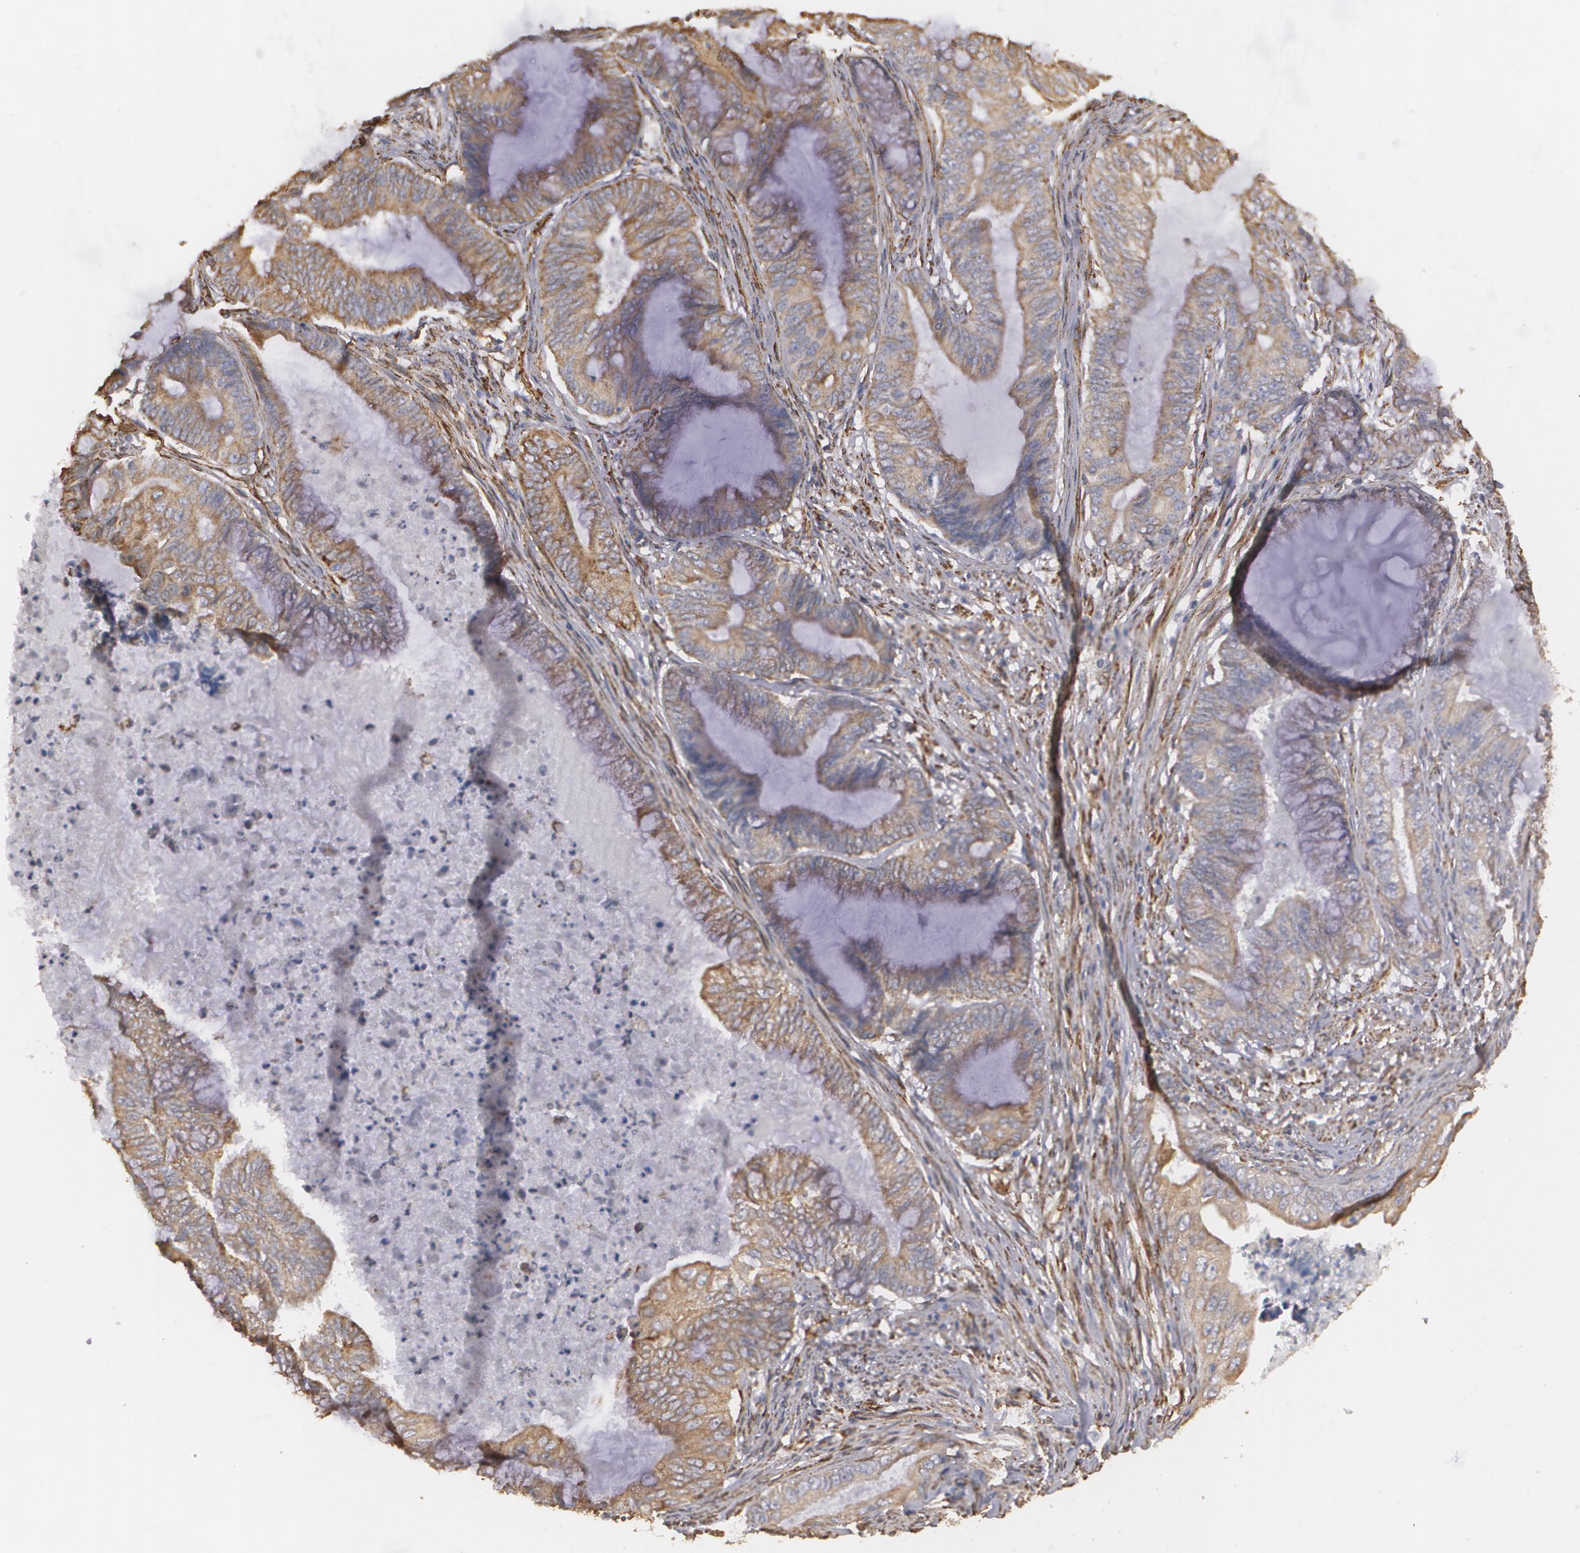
{"staining": {"intensity": "weak", "quantity": ">75%", "location": "cytoplasmic/membranous"}, "tissue": "endometrial cancer", "cell_type": "Tumor cells", "image_type": "cancer", "snomed": [{"axis": "morphology", "description": "Adenocarcinoma, NOS"}, {"axis": "topography", "description": "Endometrium"}], "caption": "Immunohistochemical staining of adenocarcinoma (endometrial) demonstrates low levels of weak cytoplasmic/membranous protein staining in about >75% of tumor cells.", "gene": "CYB5R3", "patient": {"sex": "female", "age": 63}}